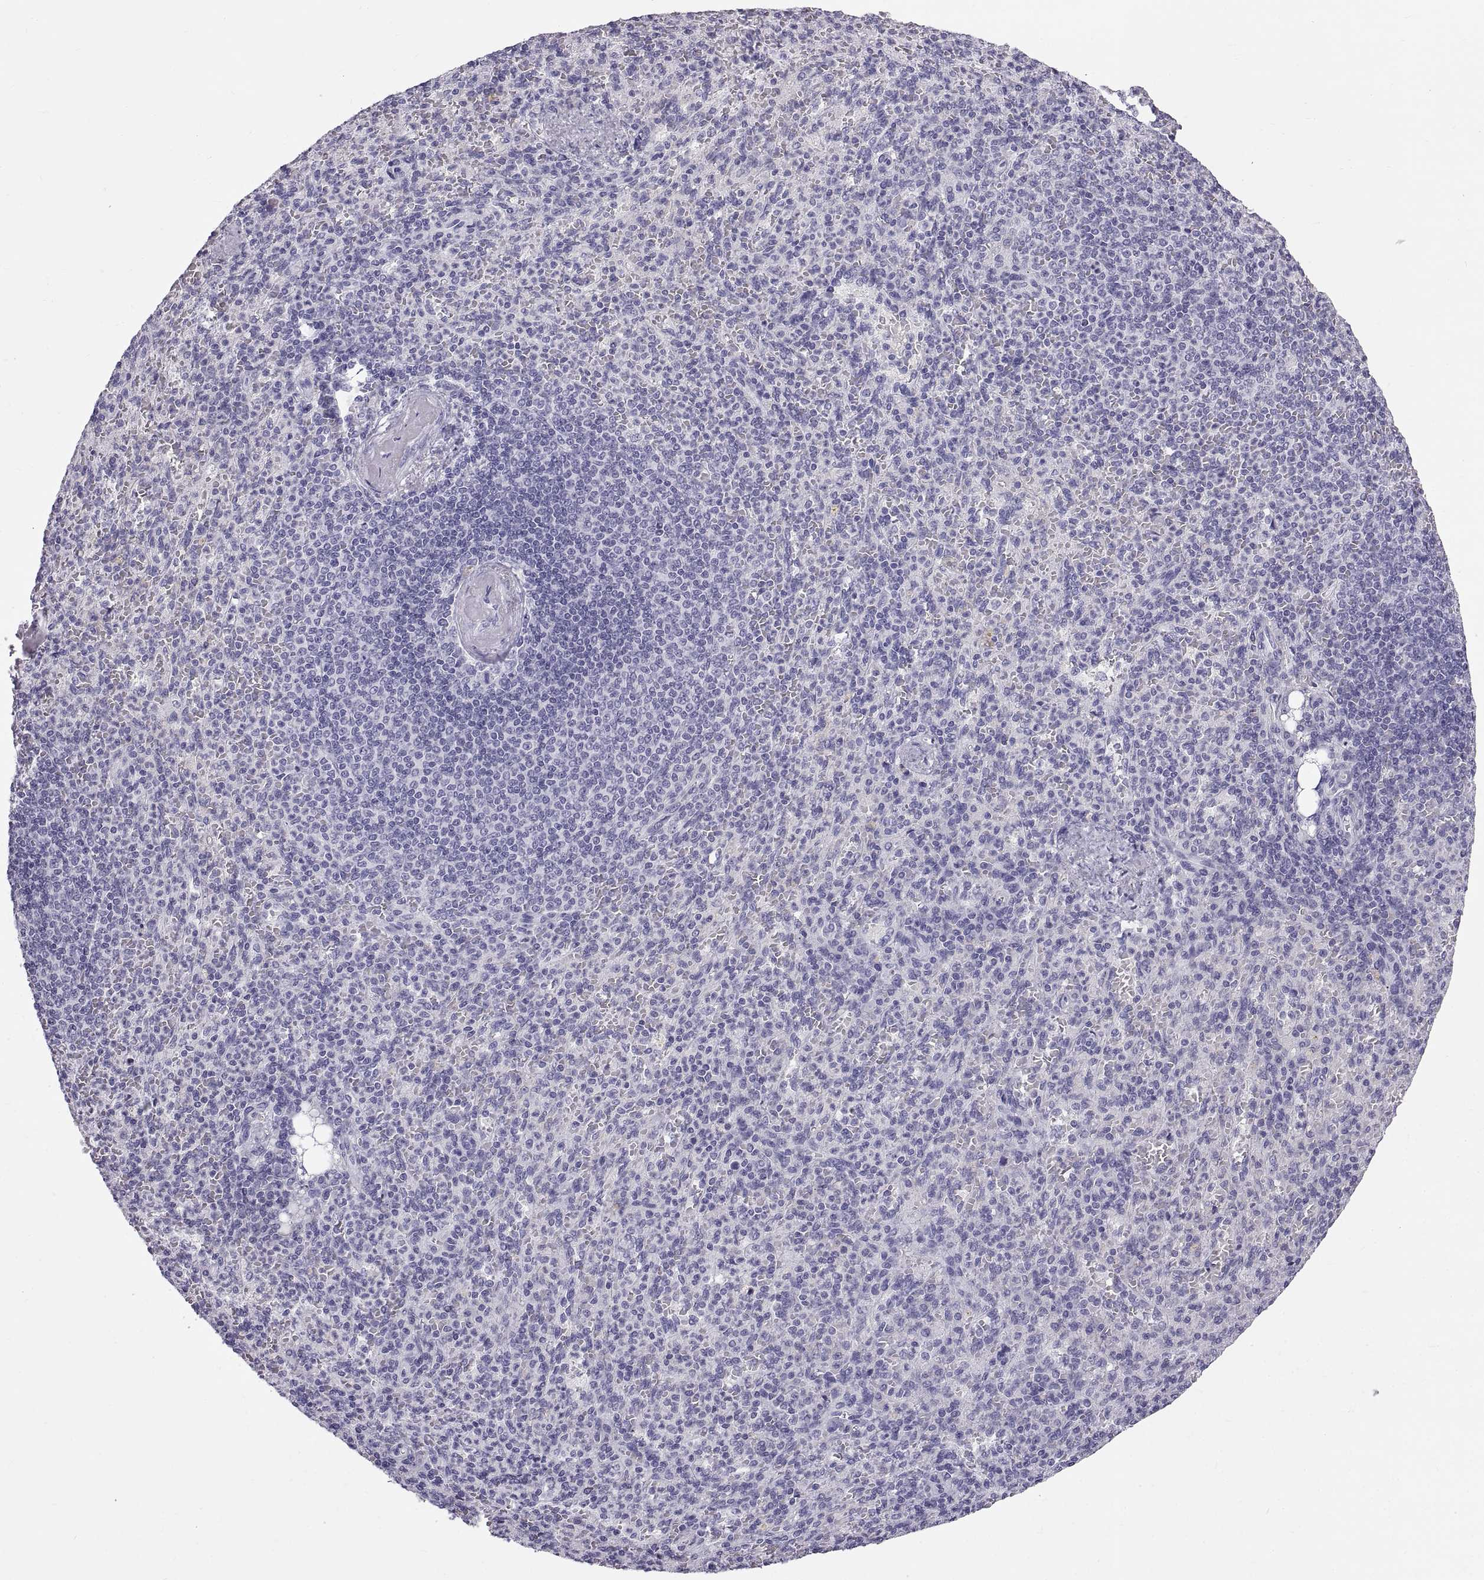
{"staining": {"intensity": "negative", "quantity": "none", "location": "none"}, "tissue": "spleen", "cell_type": "Cells in red pulp", "image_type": "normal", "snomed": [{"axis": "morphology", "description": "Normal tissue, NOS"}, {"axis": "topography", "description": "Spleen"}], "caption": "IHC of normal spleen reveals no staining in cells in red pulp.", "gene": "WFDC8", "patient": {"sex": "female", "age": 74}}